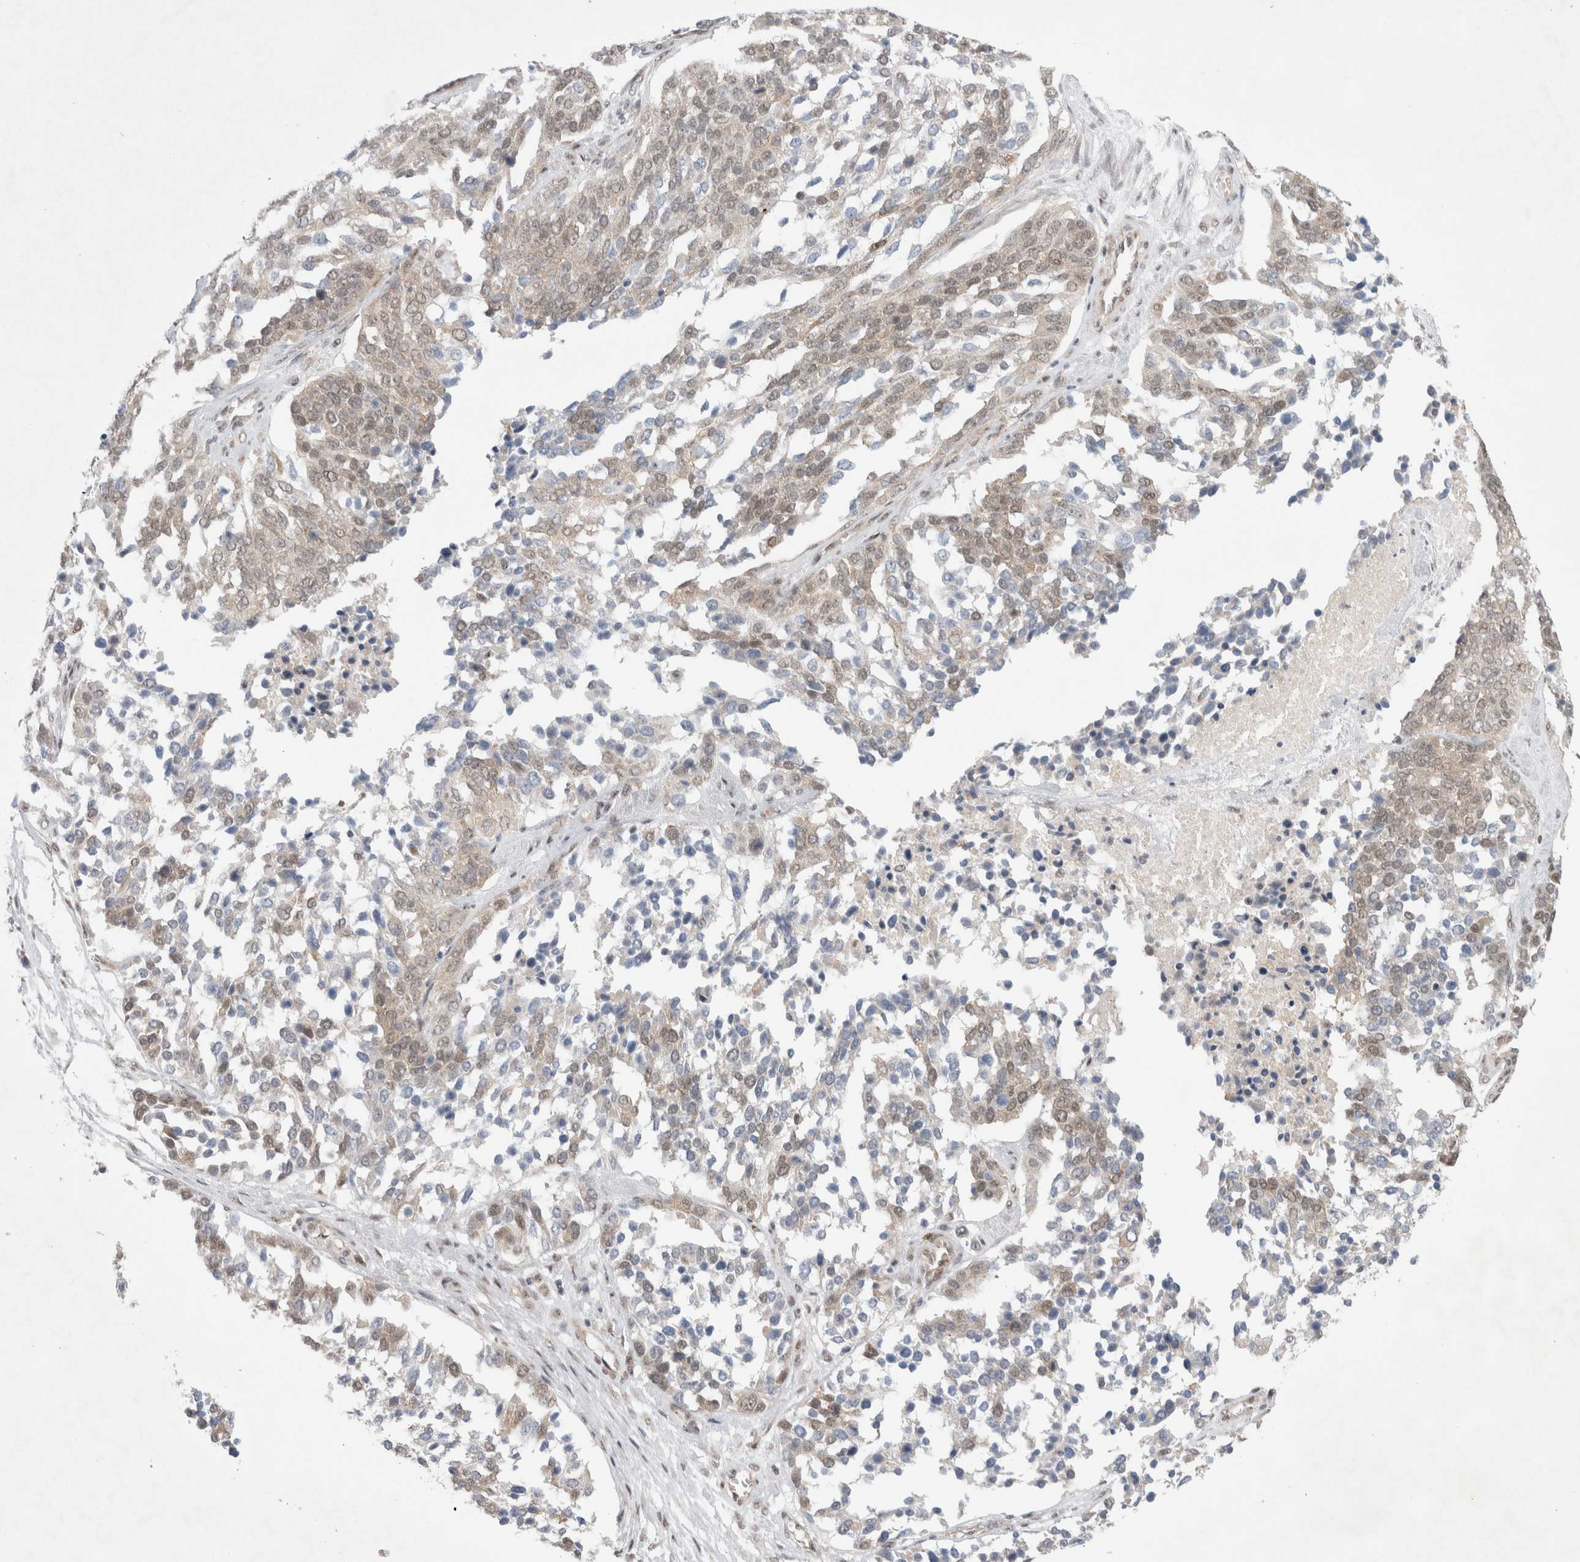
{"staining": {"intensity": "weak", "quantity": "25%-75%", "location": "cytoplasmic/membranous,nuclear"}, "tissue": "ovarian cancer", "cell_type": "Tumor cells", "image_type": "cancer", "snomed": [{"axis": "morphology", "description": "Cystadenocarcinoma, serous, NOS"}, {"axis": "topography", "description": "Ovary"}], "caption": "The histopathology image exhibits a brown stain indicating the presence of a protein in the cytoplasmic/membranous and nuclear of tumor cells in ovarian serous cystadenocarcinoma.", "gene": "WIPF2", "patient": {"sex": "female", "age": 44}}